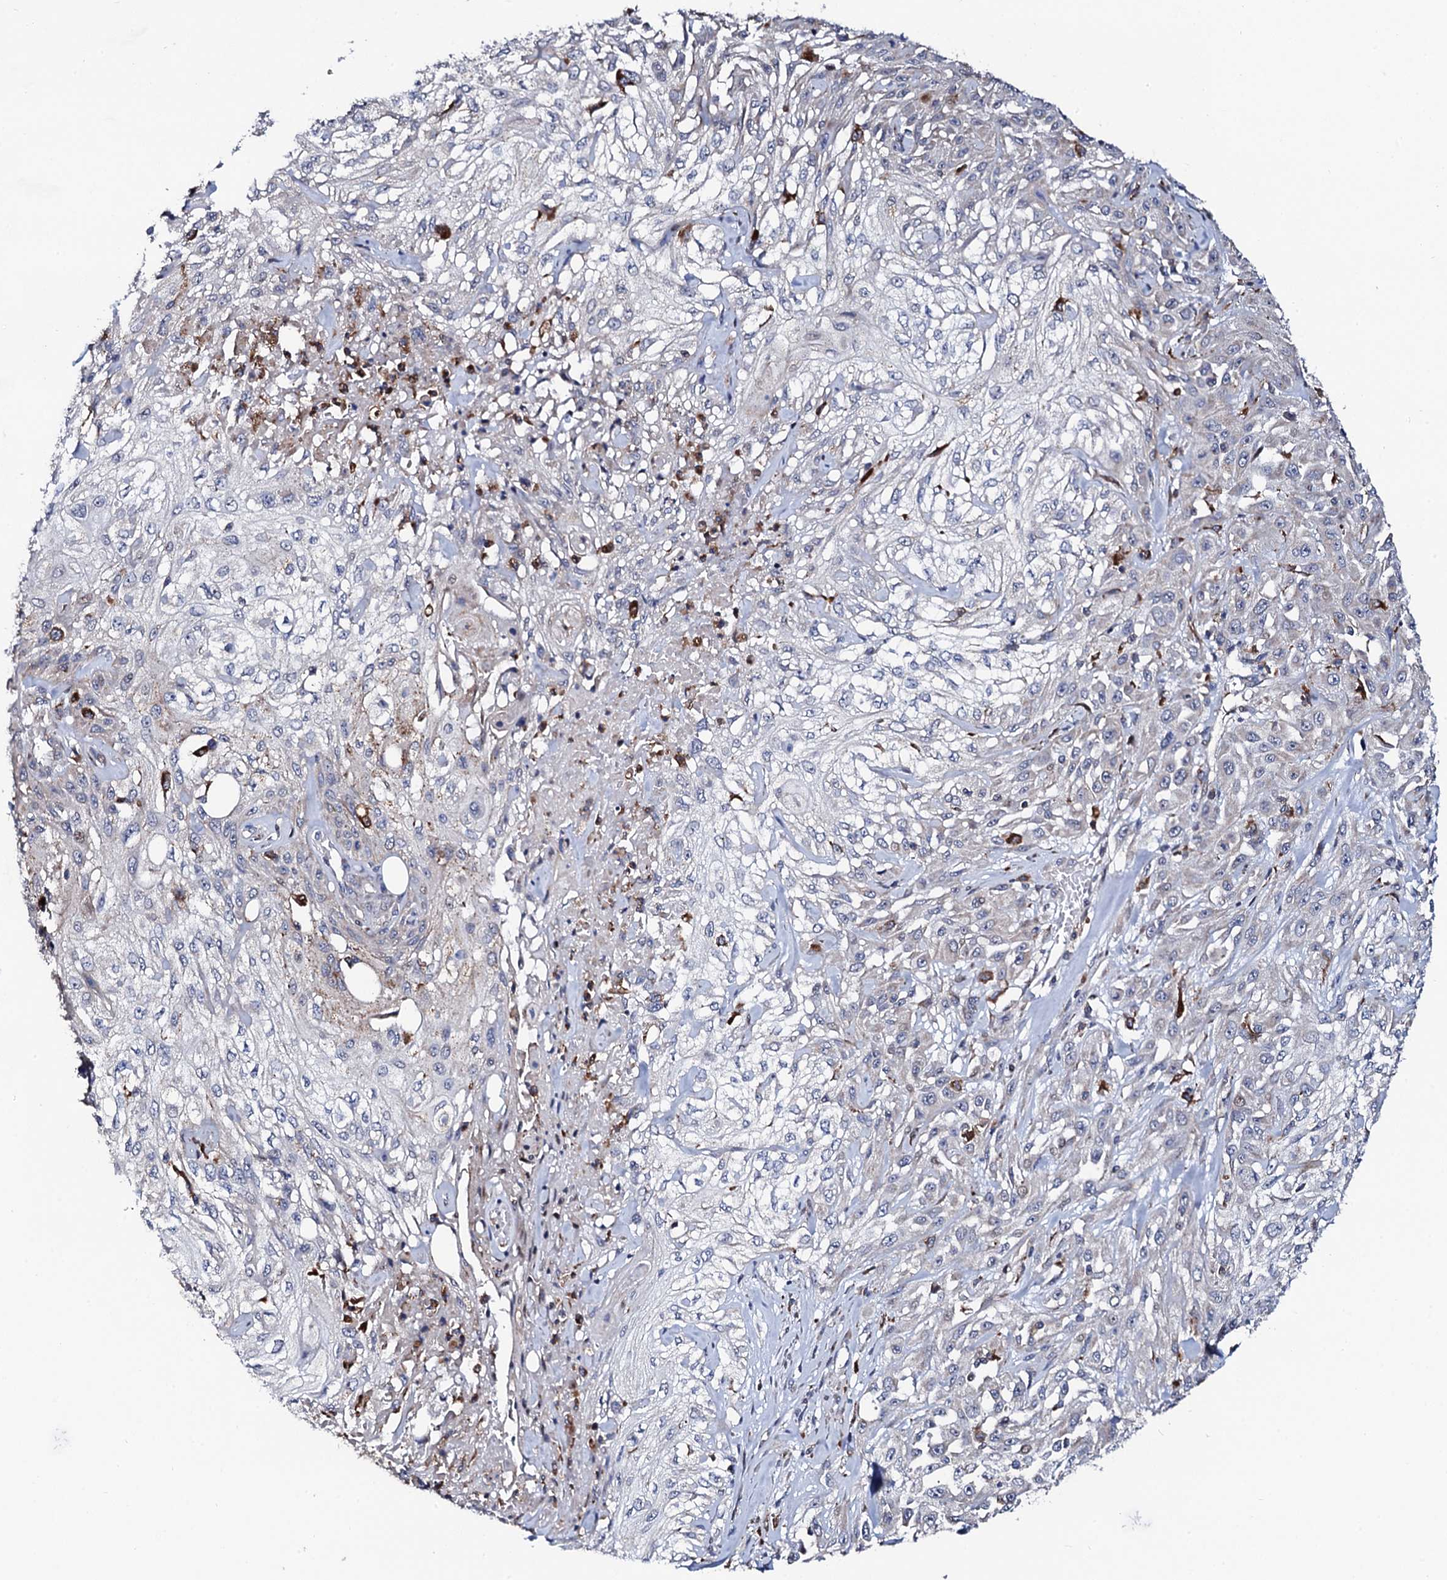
{"staining": {"intensity": "negative", "quantity": "none", "location": "none"}, "tissue": "skin cancer", "cell_type": "Tumor cells", "image_type": "cancer", "snomed": [{"axis": "morphology", "description": "Squamous cell carcinoma, NOS"}, {"axis": "morphology", "description": "Squamous cell carcinoma, metastatic, NOS"}, {"axis": "topography", "description": "Skin"}, {"axis": "topography", "description": "Lymph node"}], "caption": "This is a micrograph of immunohistochemistry (IHC) staining of squamous cell carcinoma (skin), which shows no positivity in tumor cells.", "gene": "TCIRG1", "patient": {"sex": "male", "age": 75}}